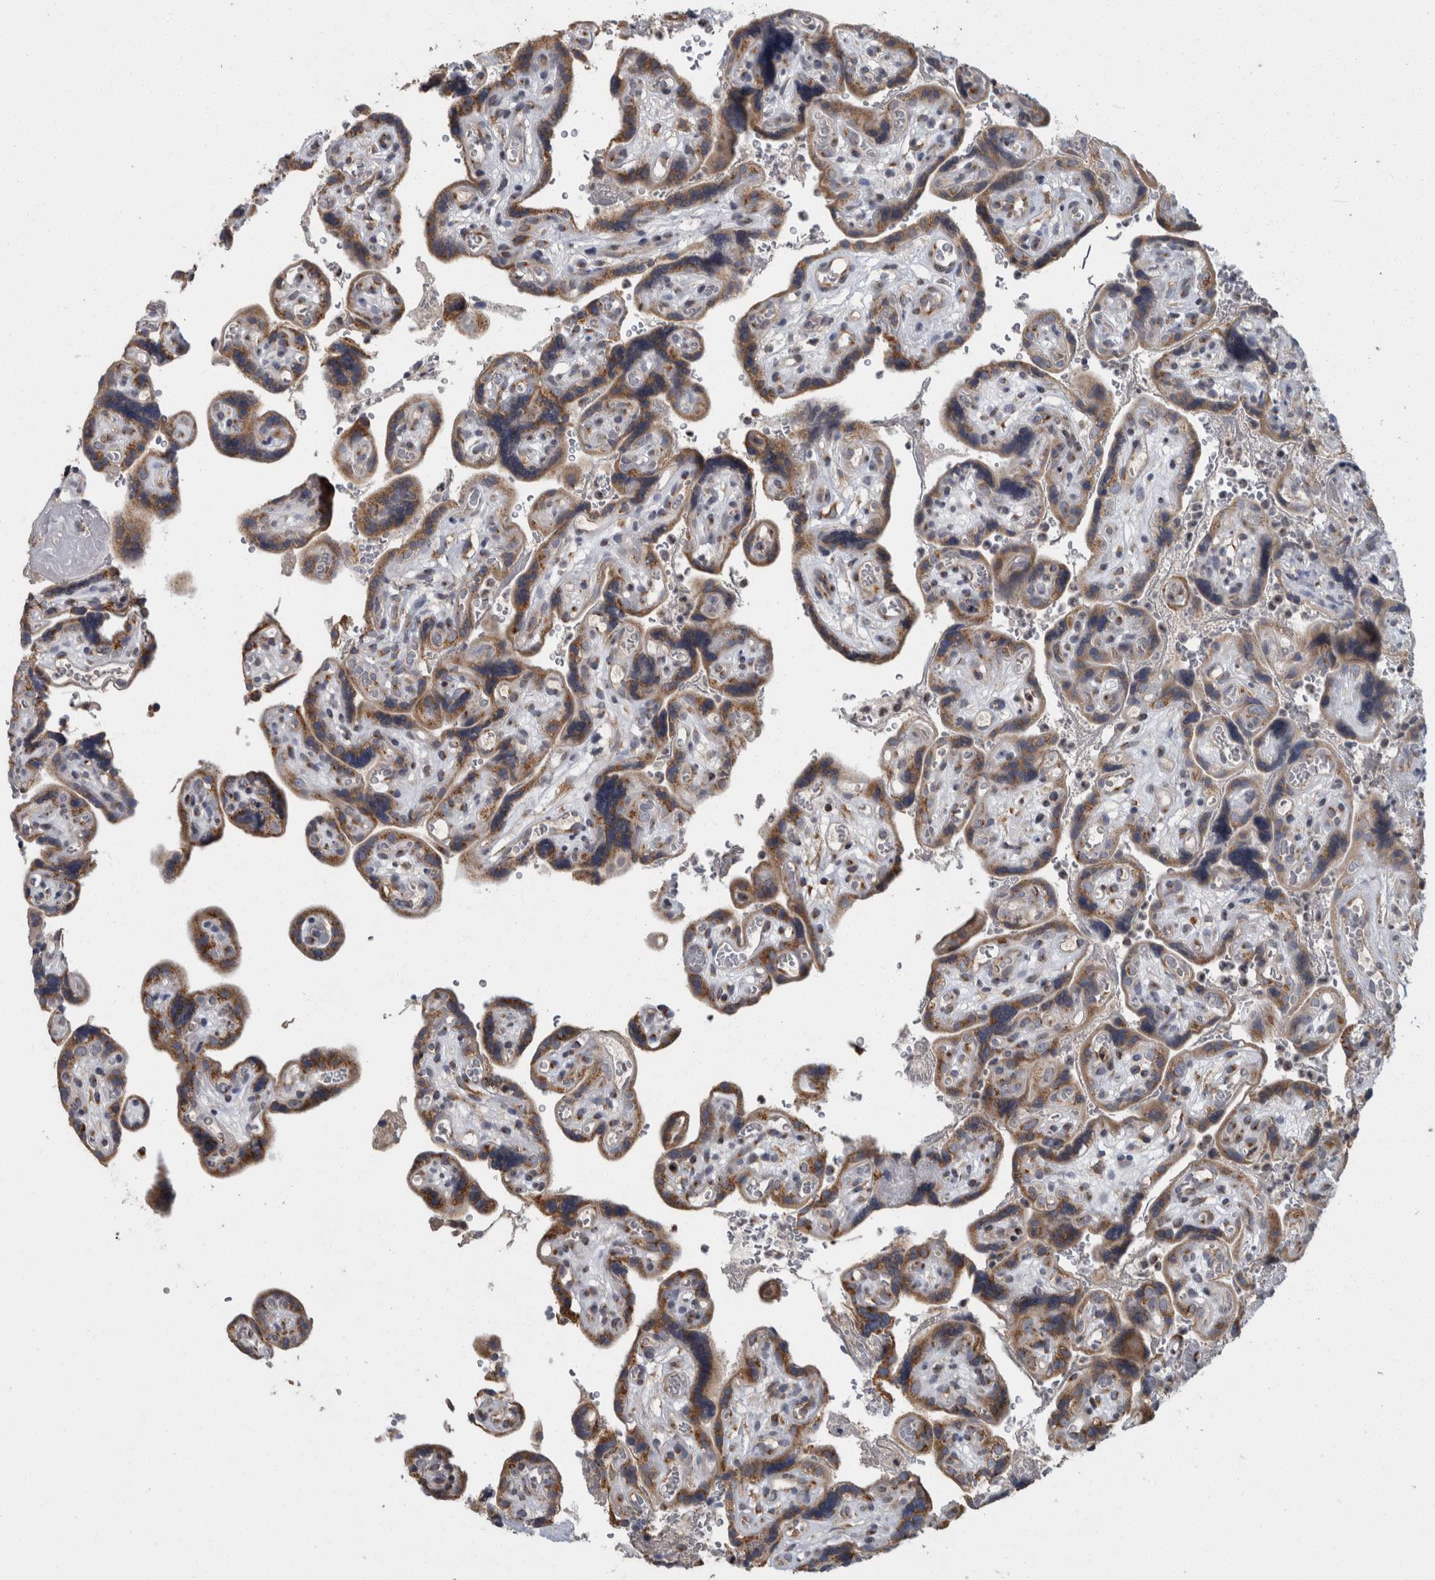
{"staining": {"intensity": "strong", "quantity": ">75%", "location": "cytoplasmic/membranous"}, "tissue": "placenta", "cell_type": "Decidual cells", "image_type": "normal", "snomed": [{"axis": "morphology", "description": "Normal tissue, NOS"}, {"axis": "topography", "description": "Placenta"}], "caption": "Immunohistochemical staining of unremarkable human placenta exhibits strong cytoplasmic/membranous protein expression in approximately >75% of decidual cells. The protein is shown in brown color, while the nuclei are stained blue.", "gene": "LMAN2L", "patient": {"sex": "female", "age": 30}}